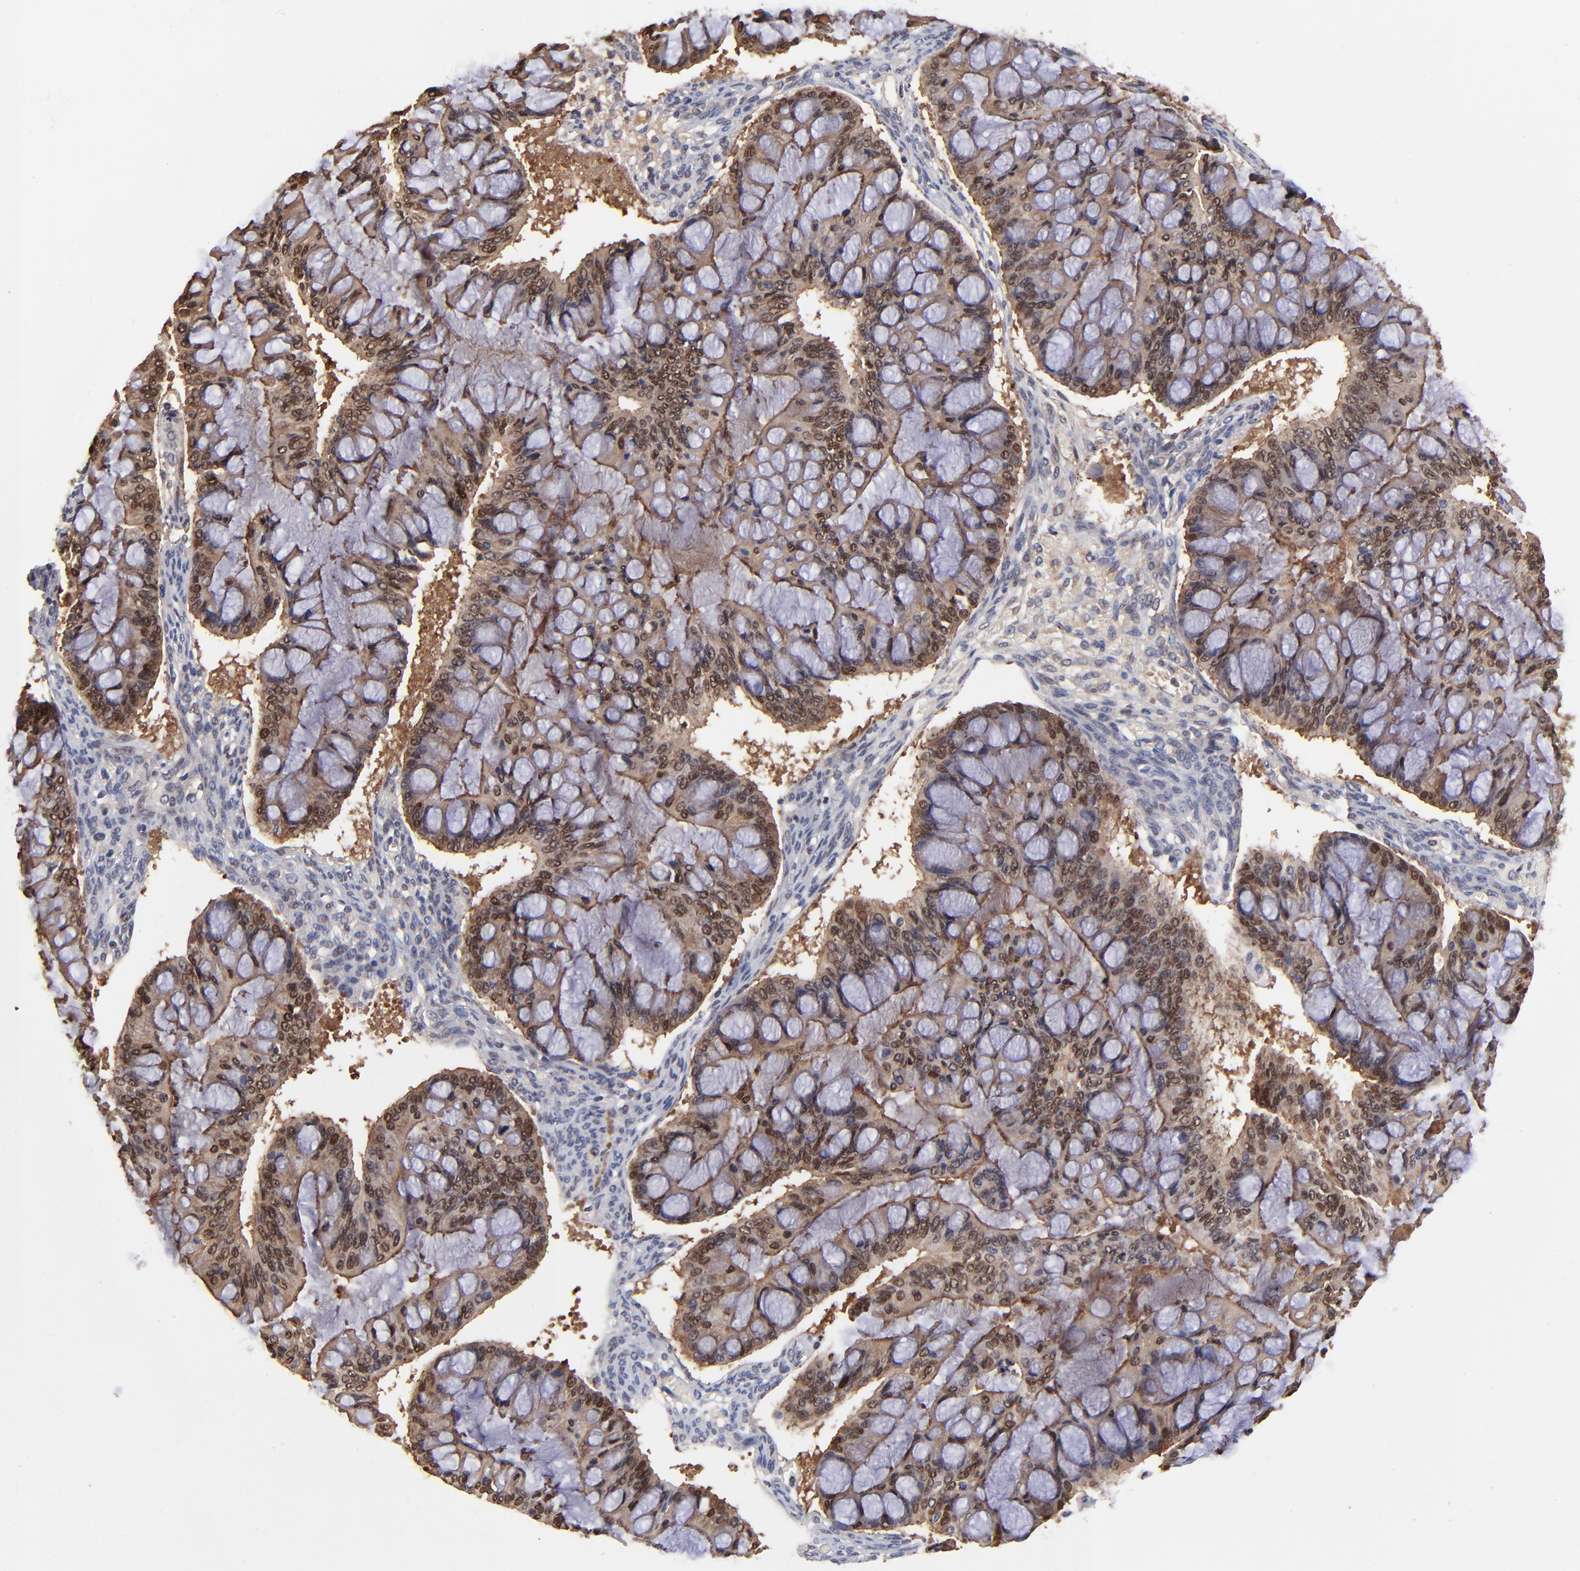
{"staining": {"intensity": "moderate", "quantity": ">75%", "location": "cytoplasmic/membranous,nuclear"}, "tissue": "ovarian cancer", "cell_type": "Tumor cells", "image_type": "cancer", "snomed": [{"axis": "morphology", "description": "Cystadenocarcinoma, mucinous, NOS"}, {"axis": "topography", "description": "Ovary"}], "caption": "Protein staining of ovarian cancer (mucinous cystadenocarcinoma) tissue displays moderate cytoplasmic/membranous and nuclear expression in about >75% of tumor cells. The staining was performed using DAB (3,3'-diaminobenzidine), with brown indicating positive protein expression. Nuclei are stained blue with hematoxylin.", "gene": "DCTPP1", "patient": {"sex": "female", "age": 73}}